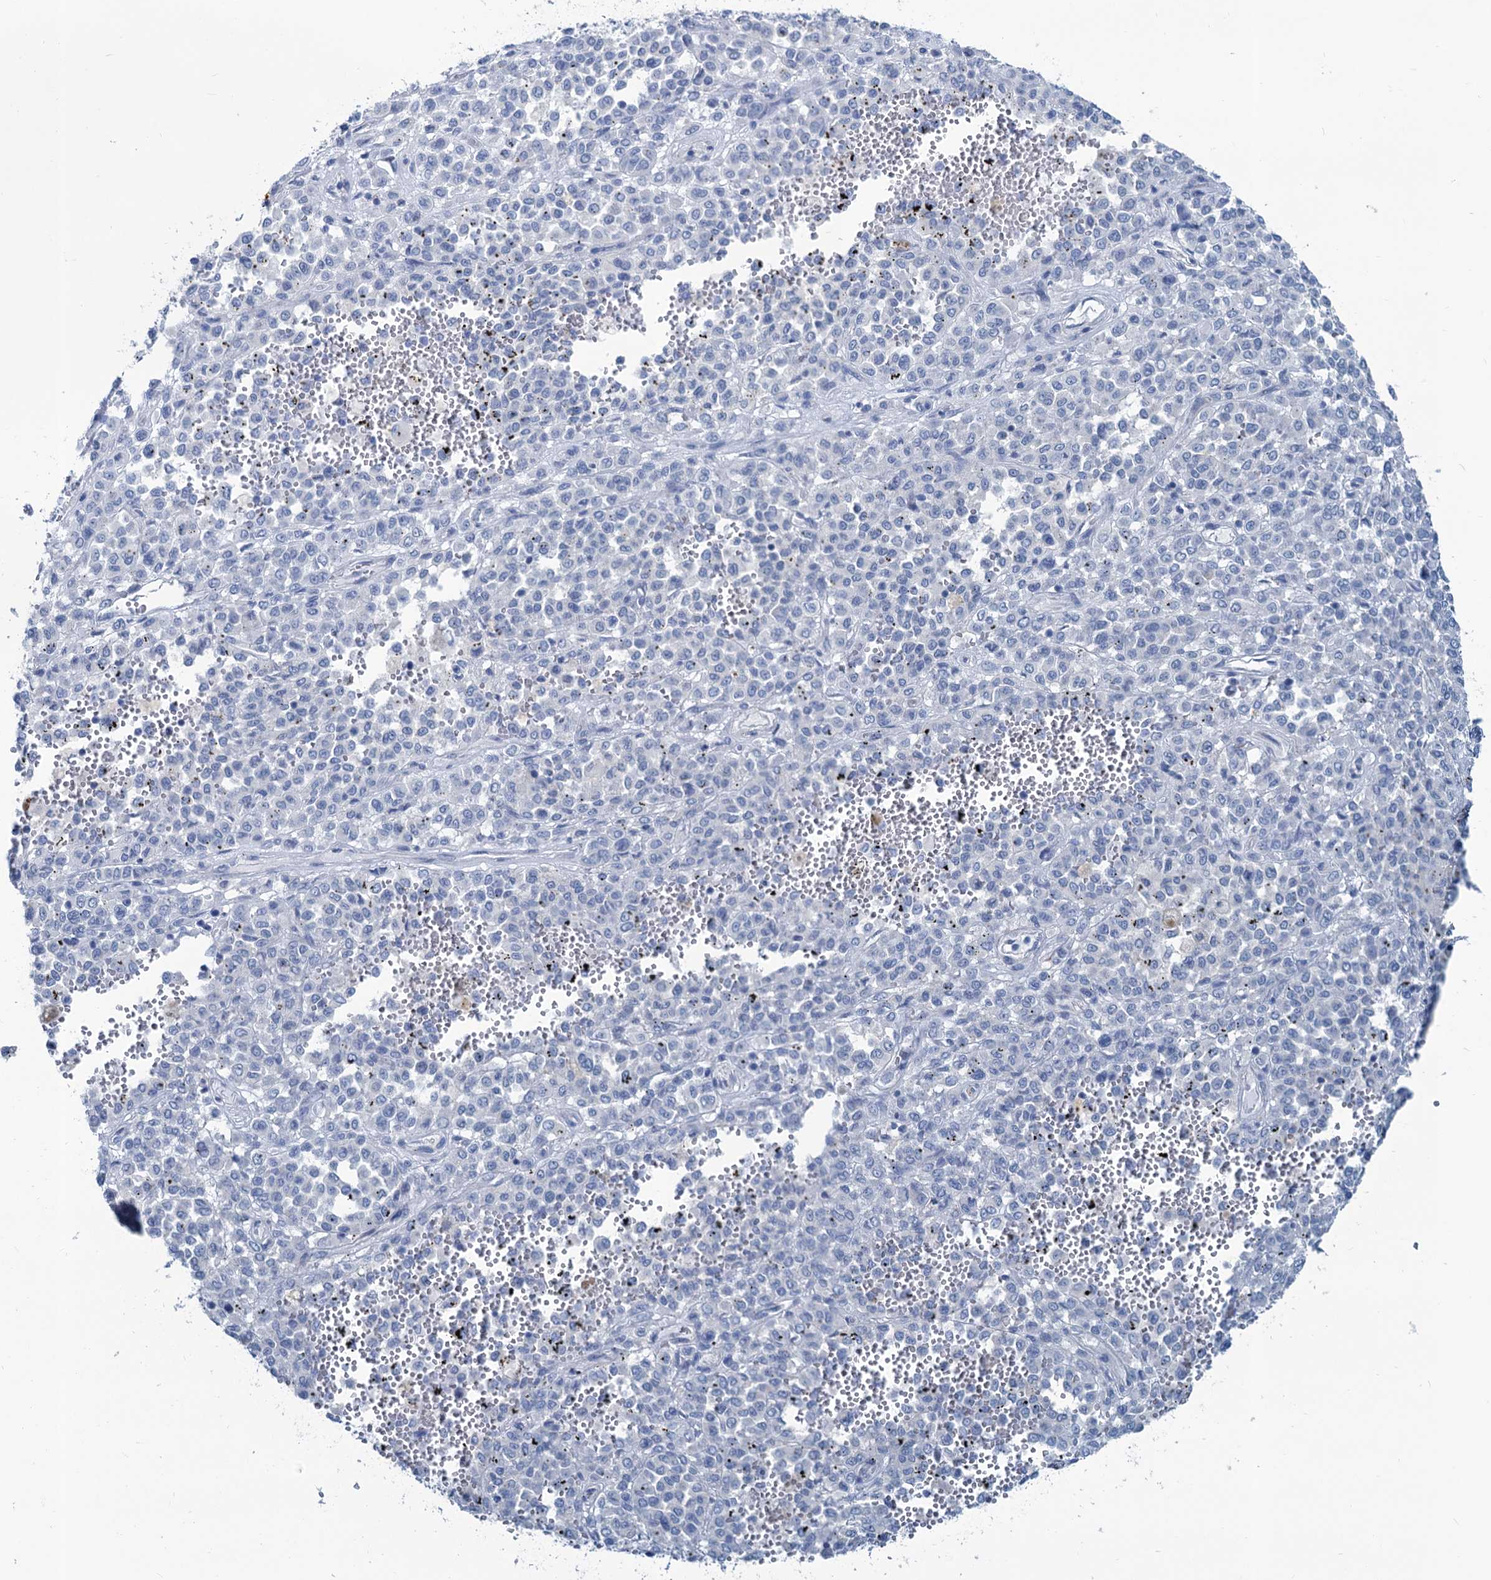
{"staining": {"intensity": "negative", "quantity": "none", "location": "none"}, "tissue": "melanoma", "cell_type": "Tumor cells", "image_type": "cancer", "snomed": [{"axis": "morphology", "description": "Malignant melanoma, Metastatic site"}, {"axis": "topography", "description": "Pancreas"}], "caption": "A photomicrograph of melanoma stained for a protein shows no brown staining in tumor cells.", "gene": "SLC1A3", "patient": {"sex": "female", "age": 30}}